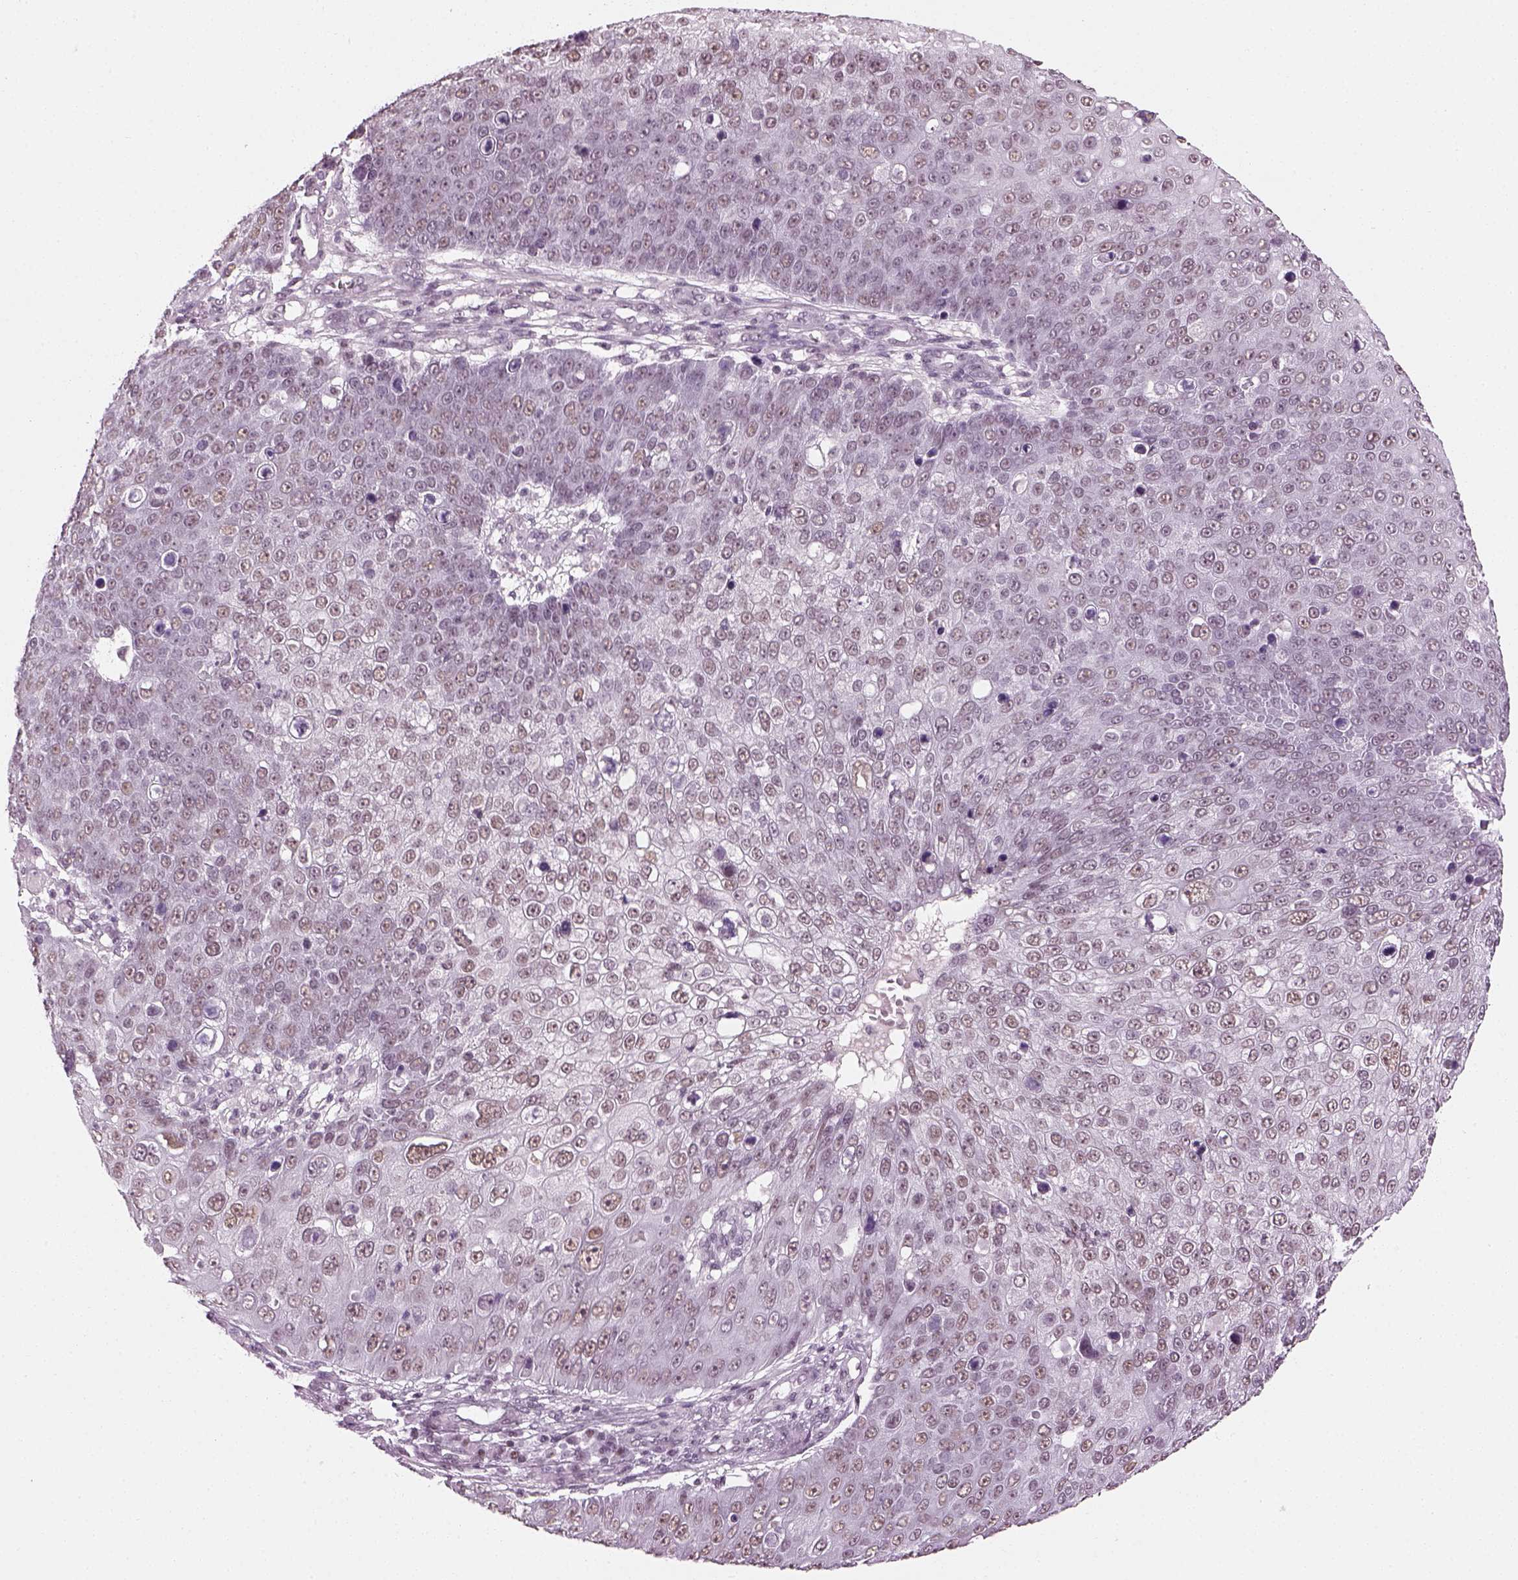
{"staining": {"intensity": "weak", "quantity": "<25%", "location": "nuclear"}, "tissue": "skin cancer", "cell_type": "Tumor cells", "image_type": "cancer", "snomed": [{"axis": "morphology", "description": "Squamous cell carcinoma, NOS"}, {"axis": "topography", "description": "Skin"}], "caption": "There is no significant positivity in tumor cells of skin squamous cell carcinoma. (DAB (3,3'-diaminobenzidine) immunohistochemistry (IHC), high magnification).", "gene": "KCNG2", "patient": {"sex": "male", "age": 71}}